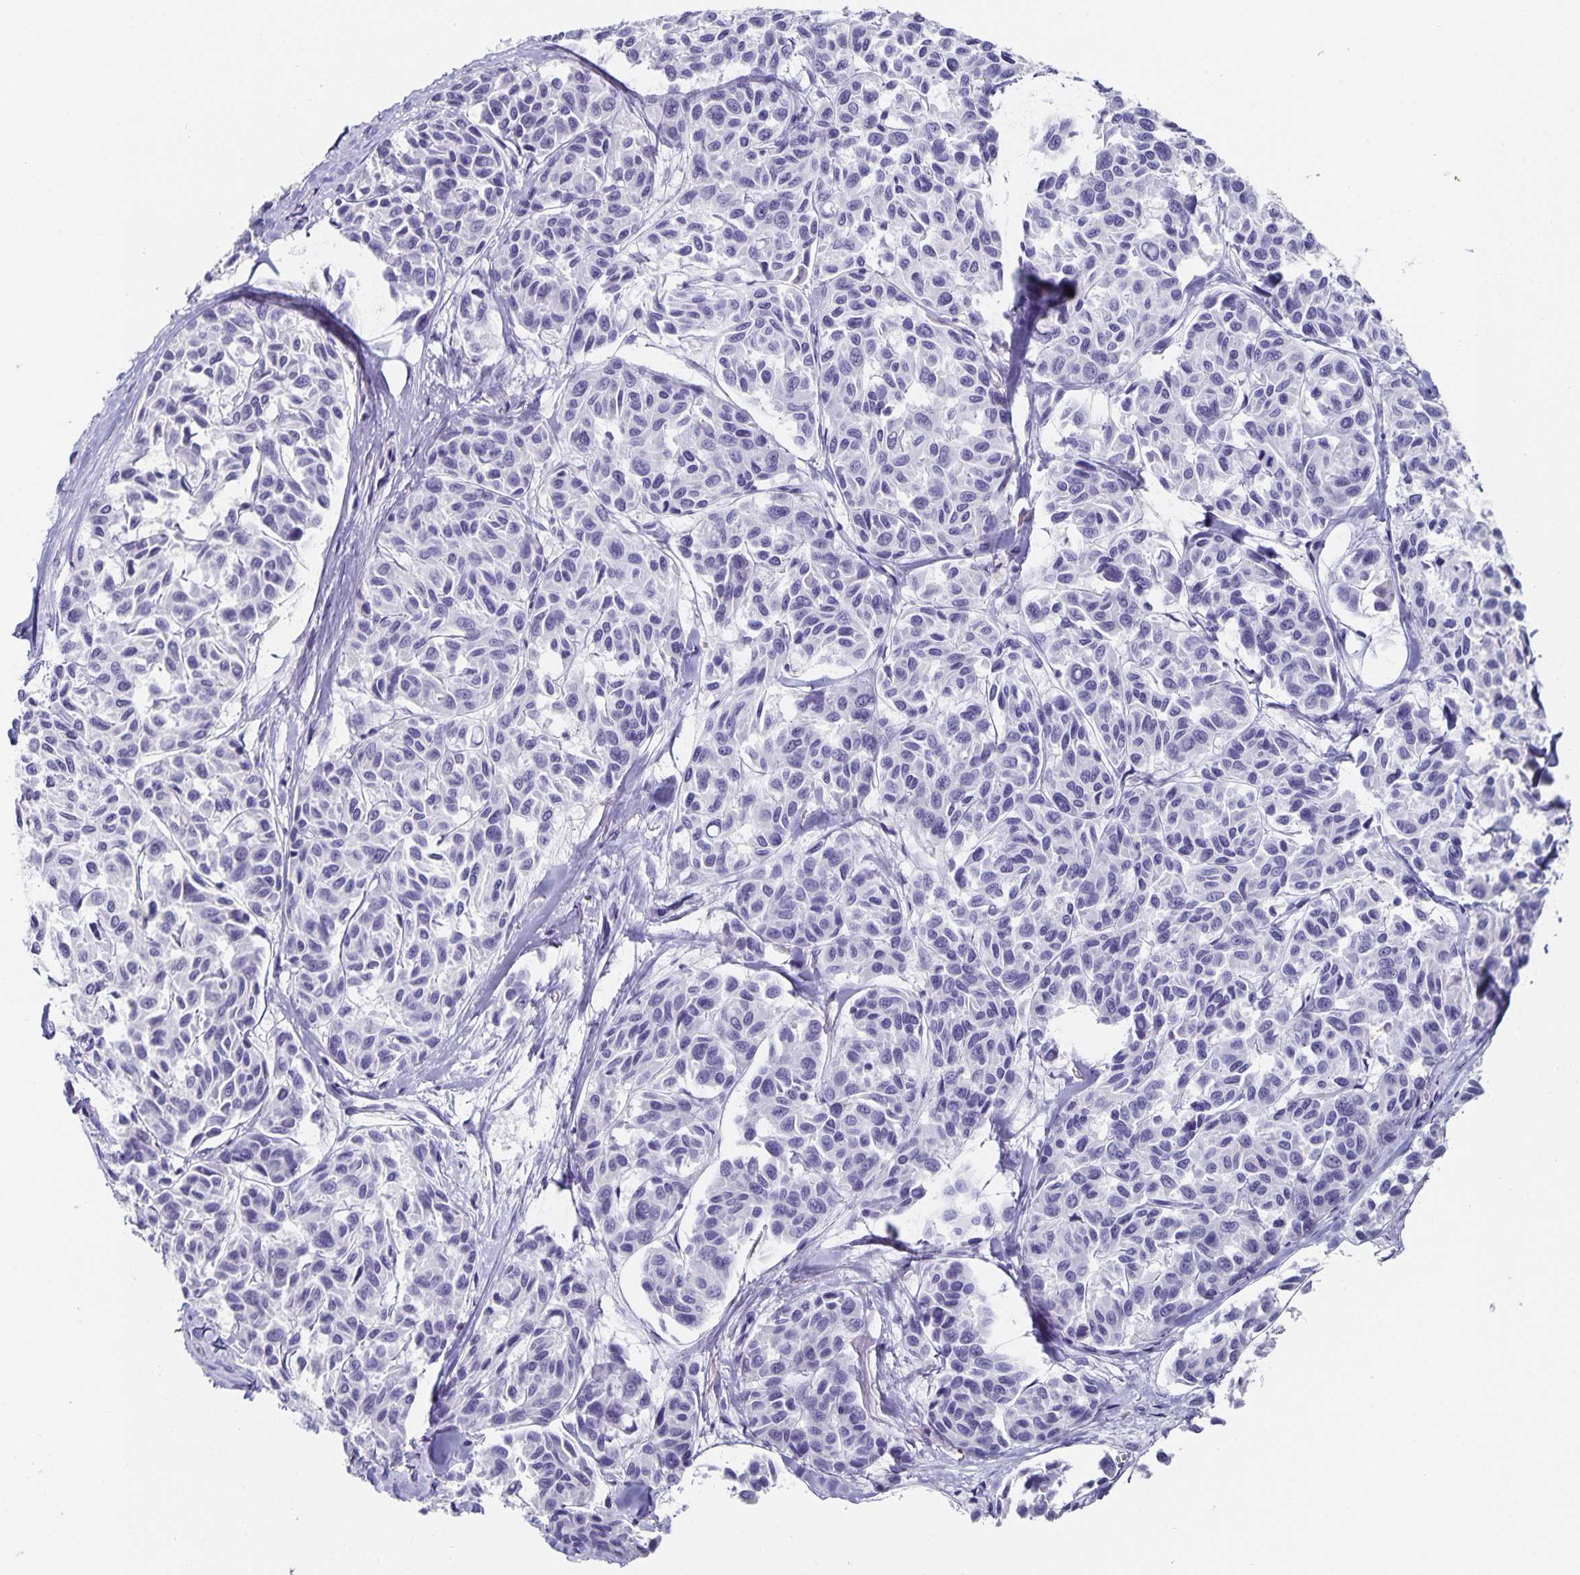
{"staining": {"intensity": "negative", "quantity": "none", "location": "none"}, "tissue": "melanoma", "cell_type": "Tumor cells", "image_type": "cancer", "snomed": [{"axis": "morphology", "description": "Malignant melanoma, NOS"}, {"axis": "topography", "description": "Skin"}], "caption": "Tumor cells are negative for brown protein staining in malignant melanoma.", "gene": "CHGA", "patient": {"sex": "female", "age": 66}}